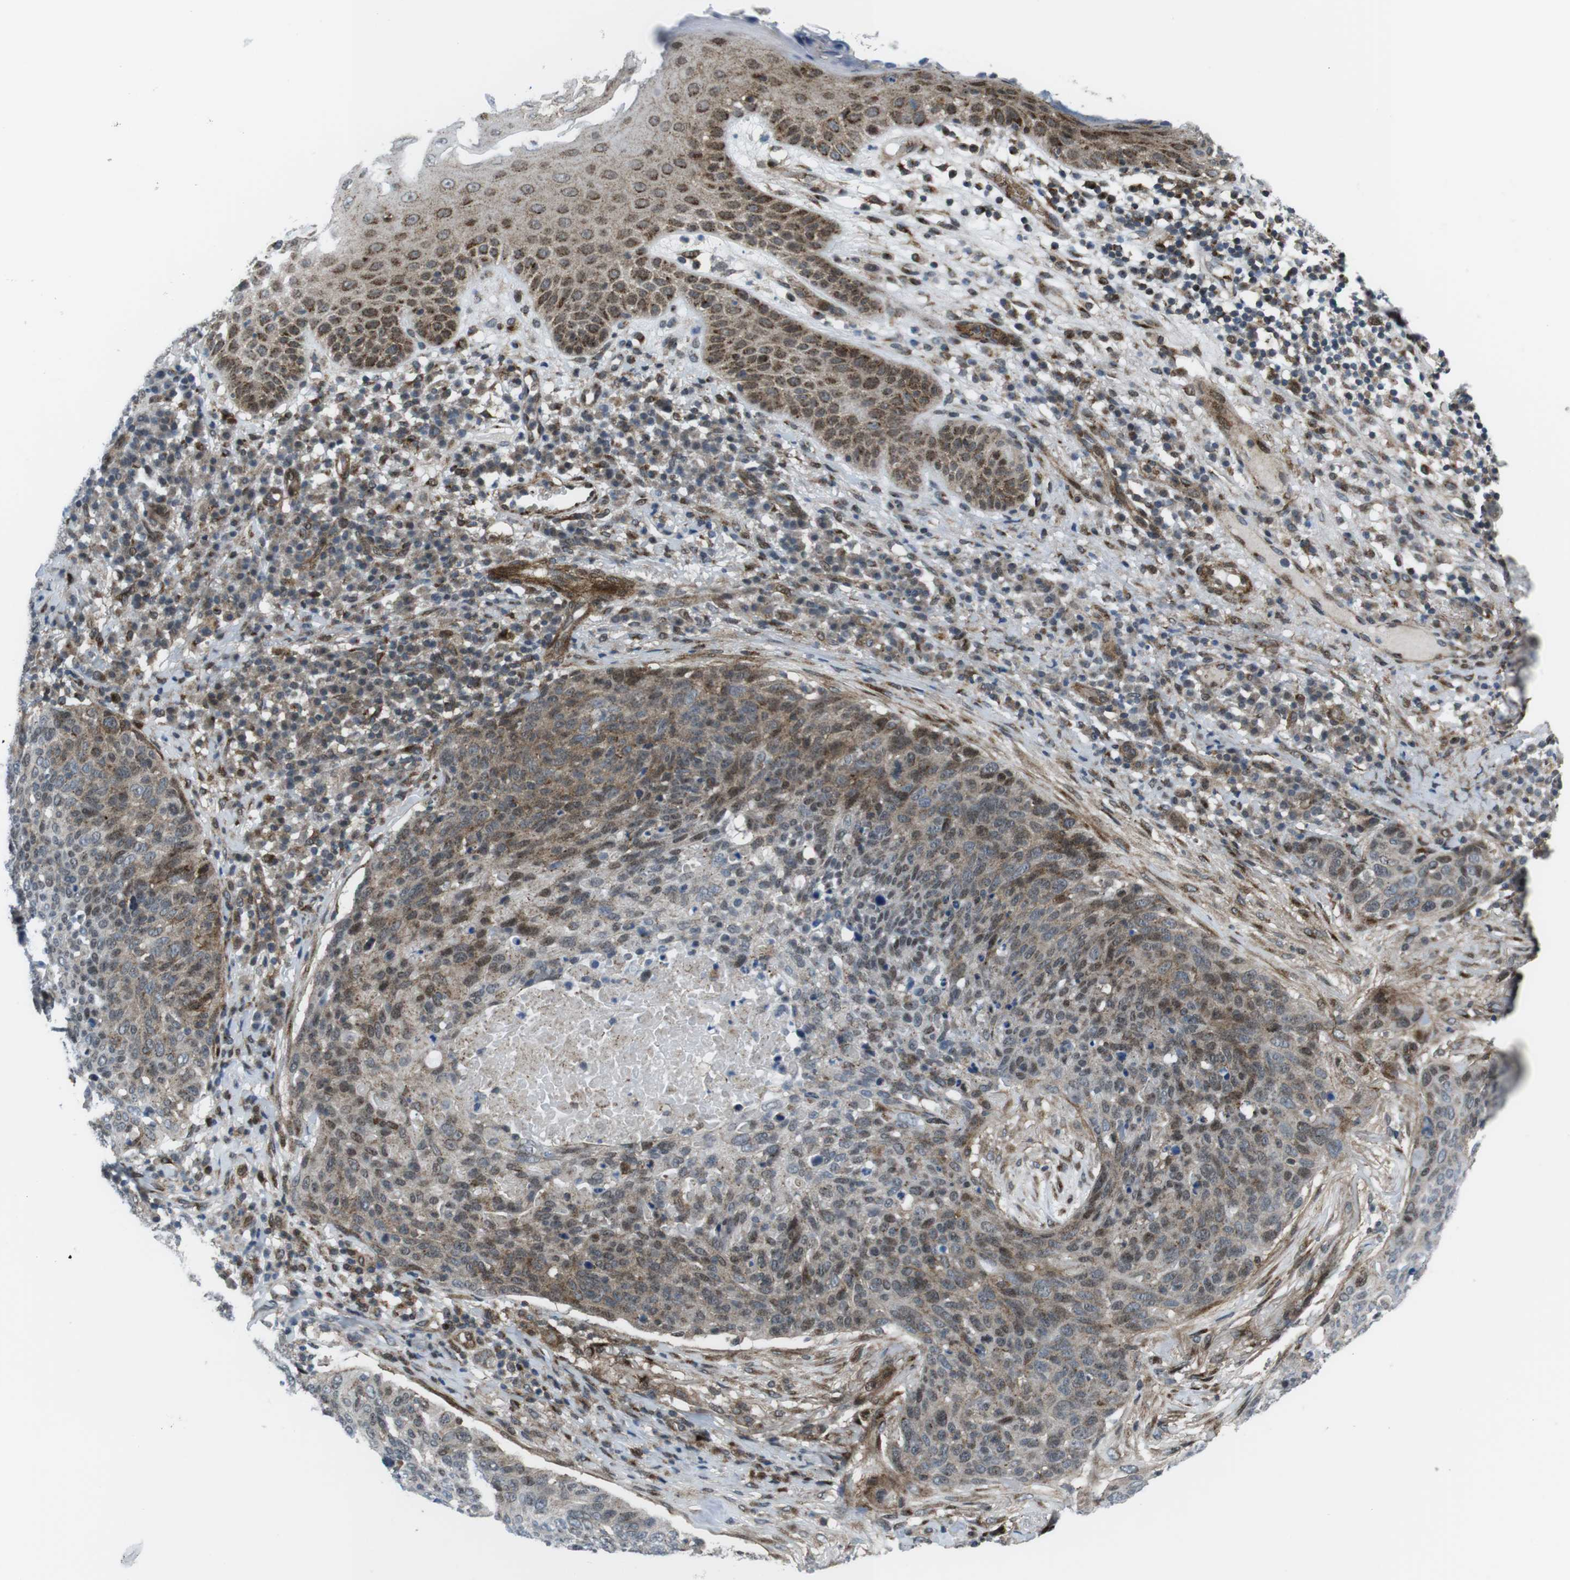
{"staining": {"intensity": "moderate", "quantity": "<25%", "location": "cytoplasmic/membranous,nuclear"}, "tissue": "skin cancer", "cell_type": "Tumor cells", "image_type": "cancer", "snomed": [{"axis": "morphology", "description": "Squamous cell carcinoma in situ, NOS"}, {"axis": "morphology", "description": "Squamous cell carcinoma, NOS"}, {"axis": "topography", "description": "Skin"}], "caption": "Tumor cells exhibit moderate cytoplasmic/membranous and nuclear staining in about <25% of cells in skin cancer. (DAB (3,3'-diaminobenzidine) IHC, brown staining for protein, blue staining for nuclei).", "gene": "CUL7", "patient": {"sex": "male", "age": 93}}